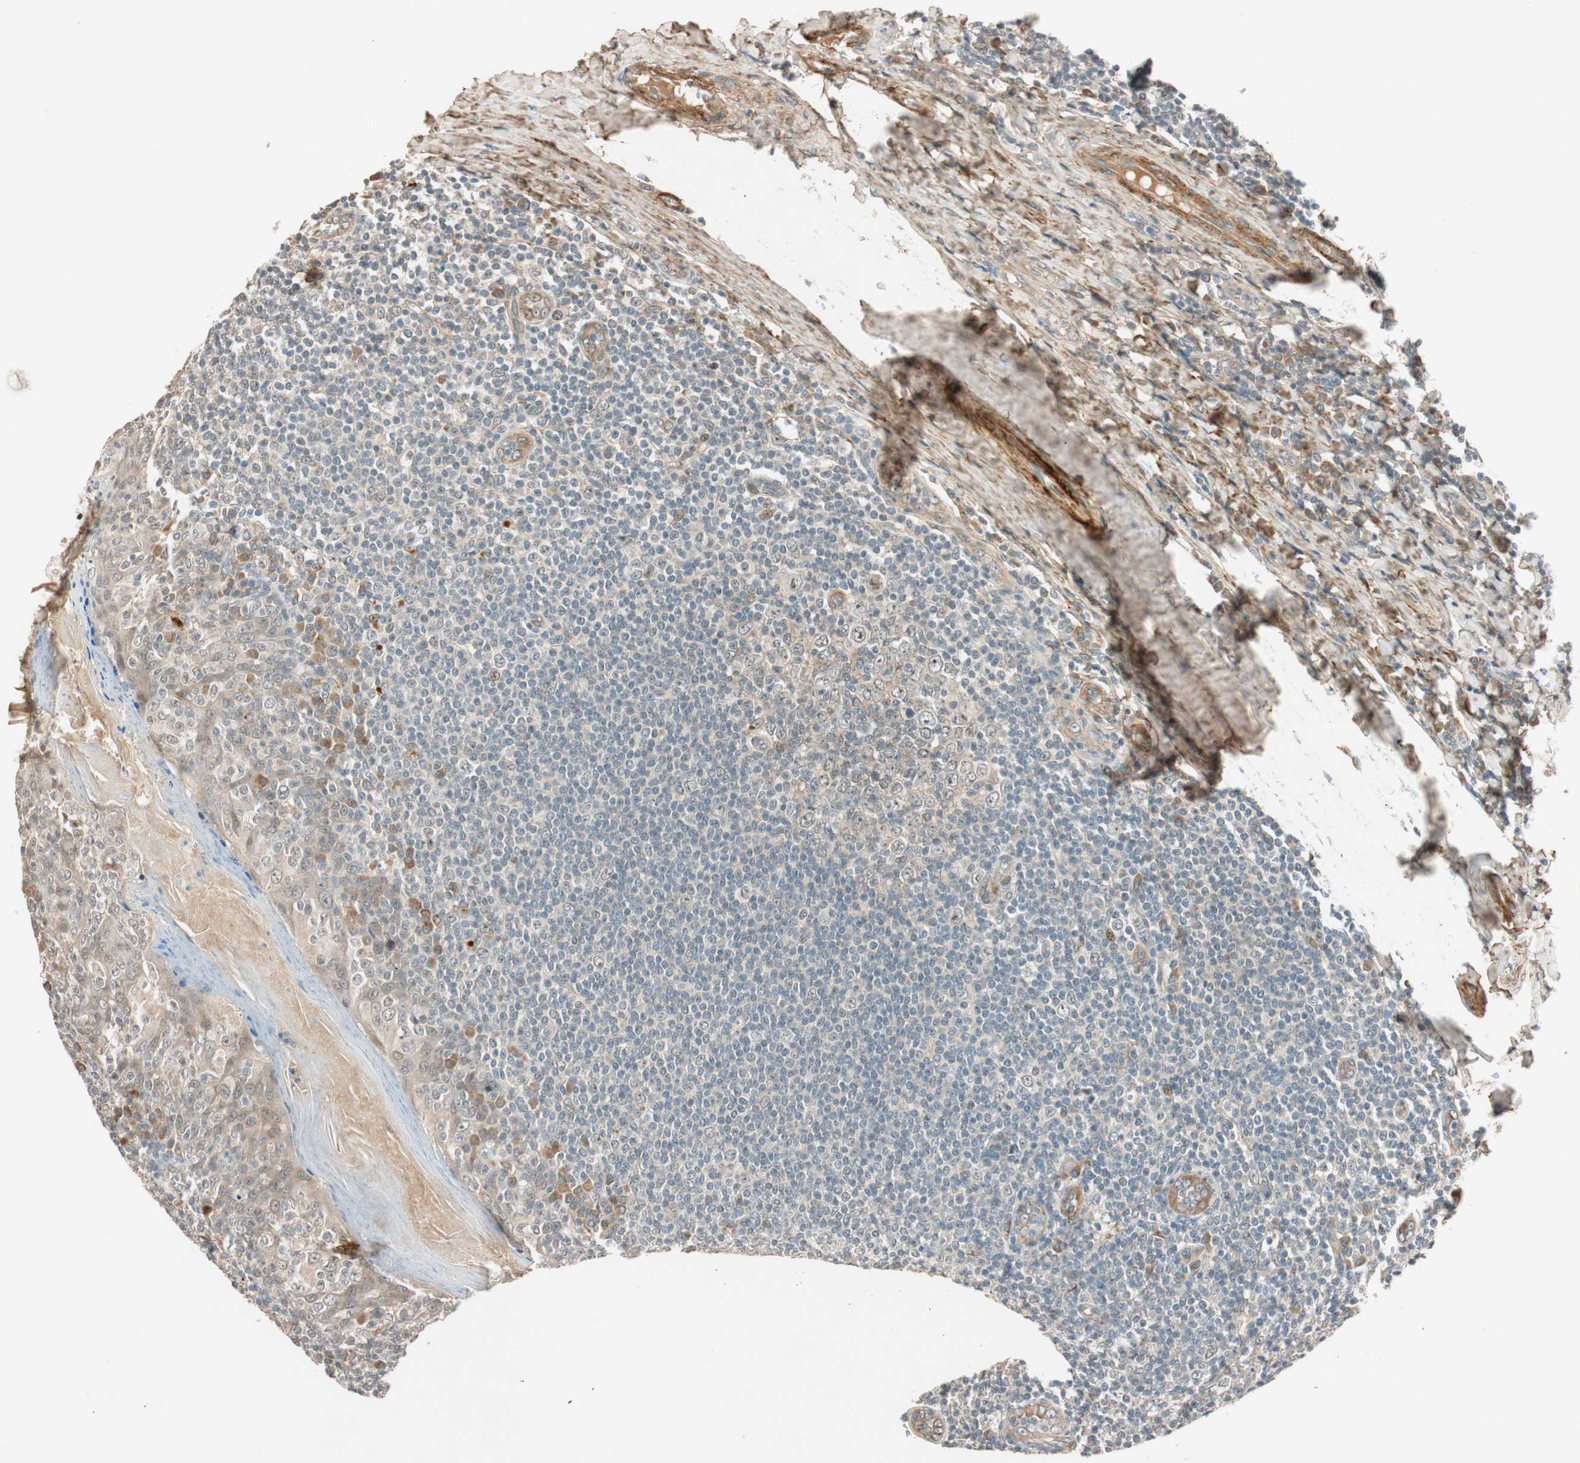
{"staining": {"intensity": "weak", "quantity": "<25%", "location": "cytoplasmic/membranous,nuclear"}, "tissue": "tonsil", "cell_type": "Germinal center cells", "image_type": "normal", "snomed": [{"axis": "morphology", "description": "Normal tissue, NOS"}, {"axis": "topography", "description": "Tonsil"}], "caption": "High magnification brightfield microscopy of unremarkable tonsil stained with DAB (brown) and counterstained with hematoxylin (blue): germinal center cells show no significant positivity. Nuclei are stained in blue.", "gene": "EPHA6", "patient": {"sex": "male", "age": 31}}